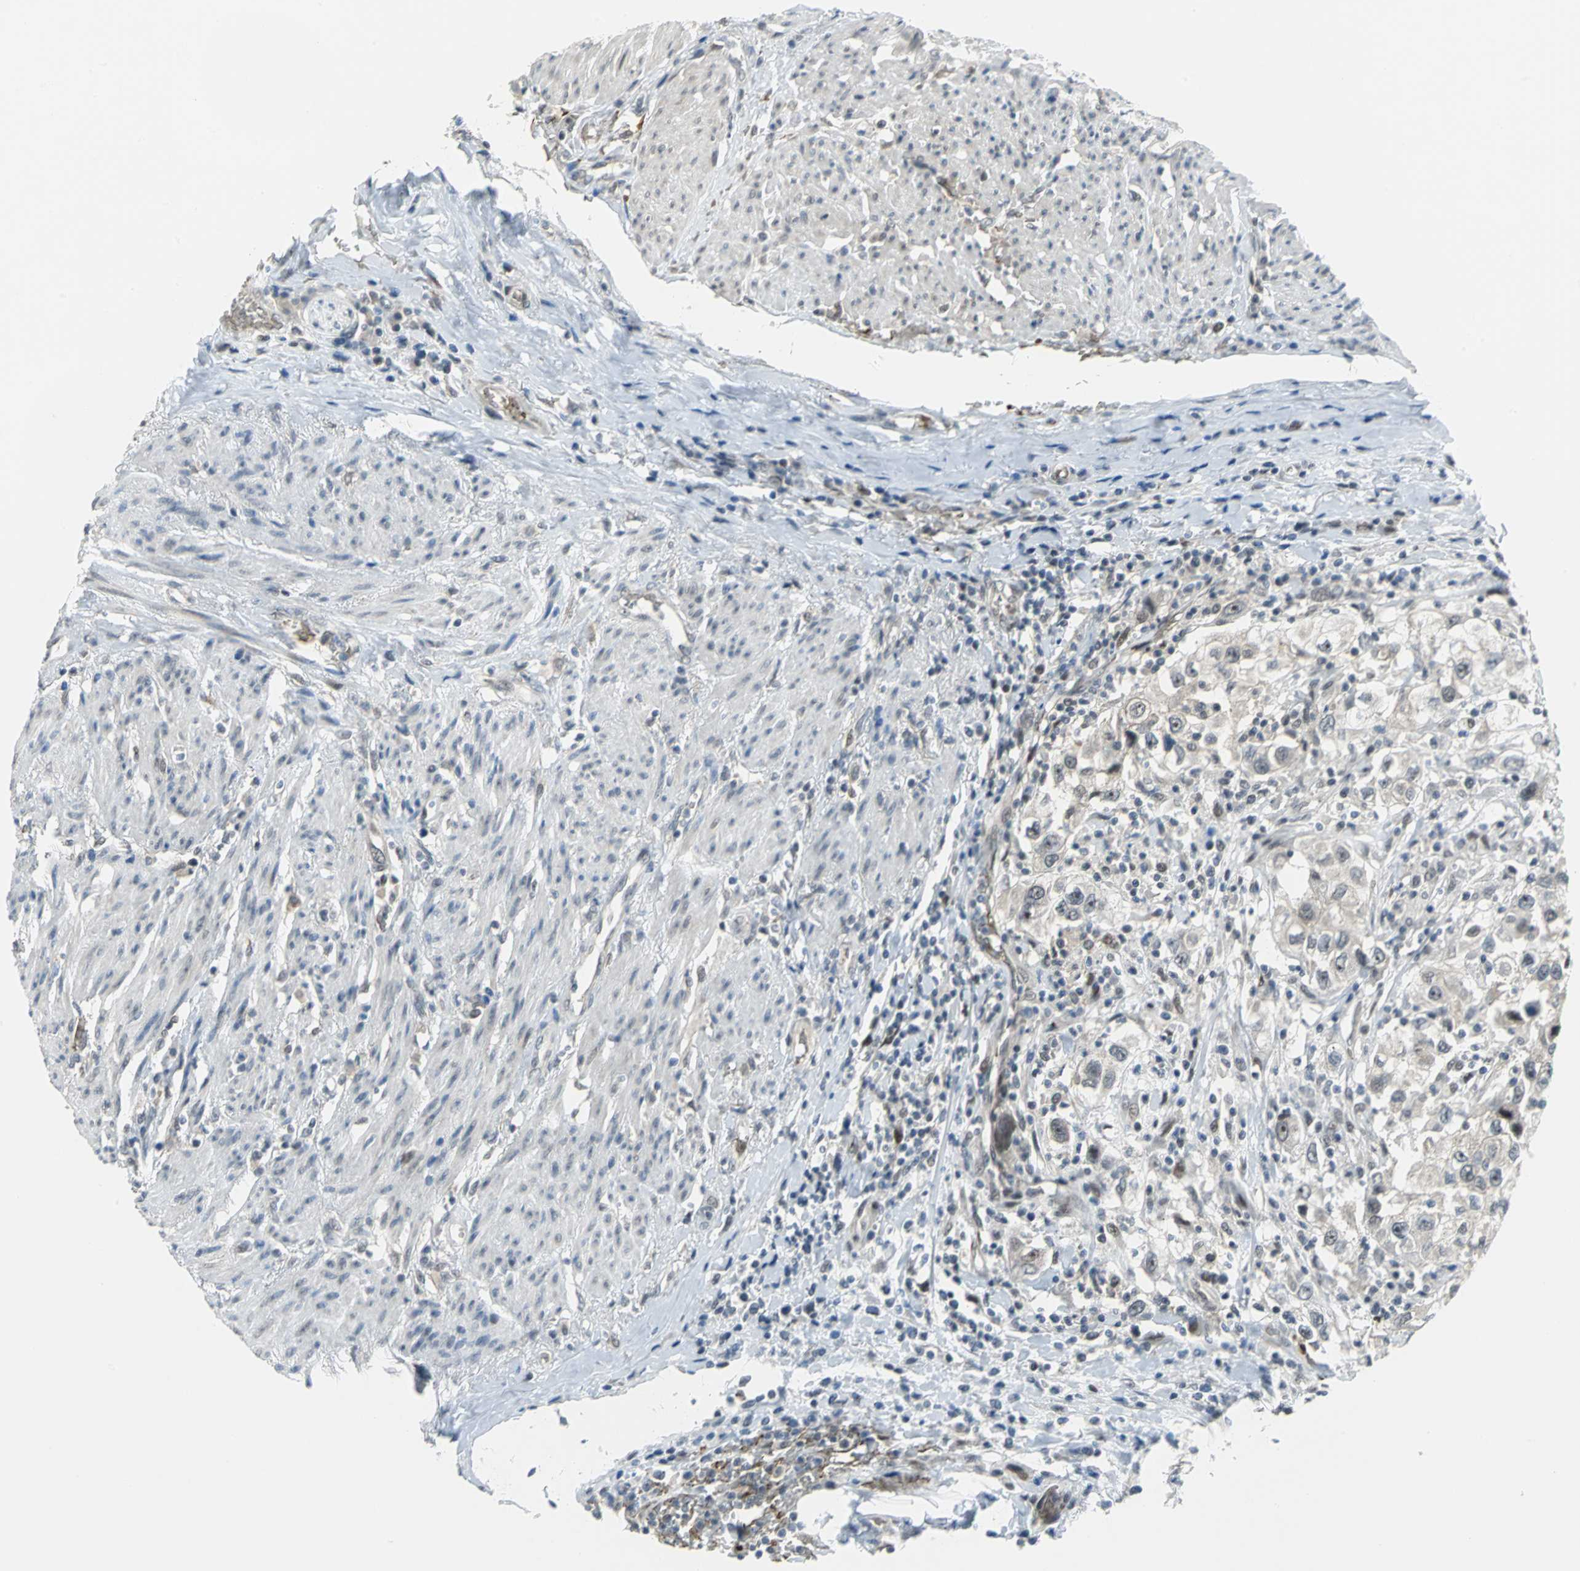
{"staining": {"intensity": "weak", "quantity": "25%-75%", "location": "nuclear"}, "tissue": "urothelial cancer", "cell_type": "Tumor cells", "image_type": "cancer", "snomed": [{"axis": "morphology", "description": "Urothelial carcinoma, High grade"}, {"axis": "topography", "description": "Urinary bladder"}], "caption": "A brown stain labels weak nuclear staining of a protein in human urothelial carcinoma (high-grade) tumor cells.", "gene": "GLI3", "patient": {"sex": "female", "age": 80}}